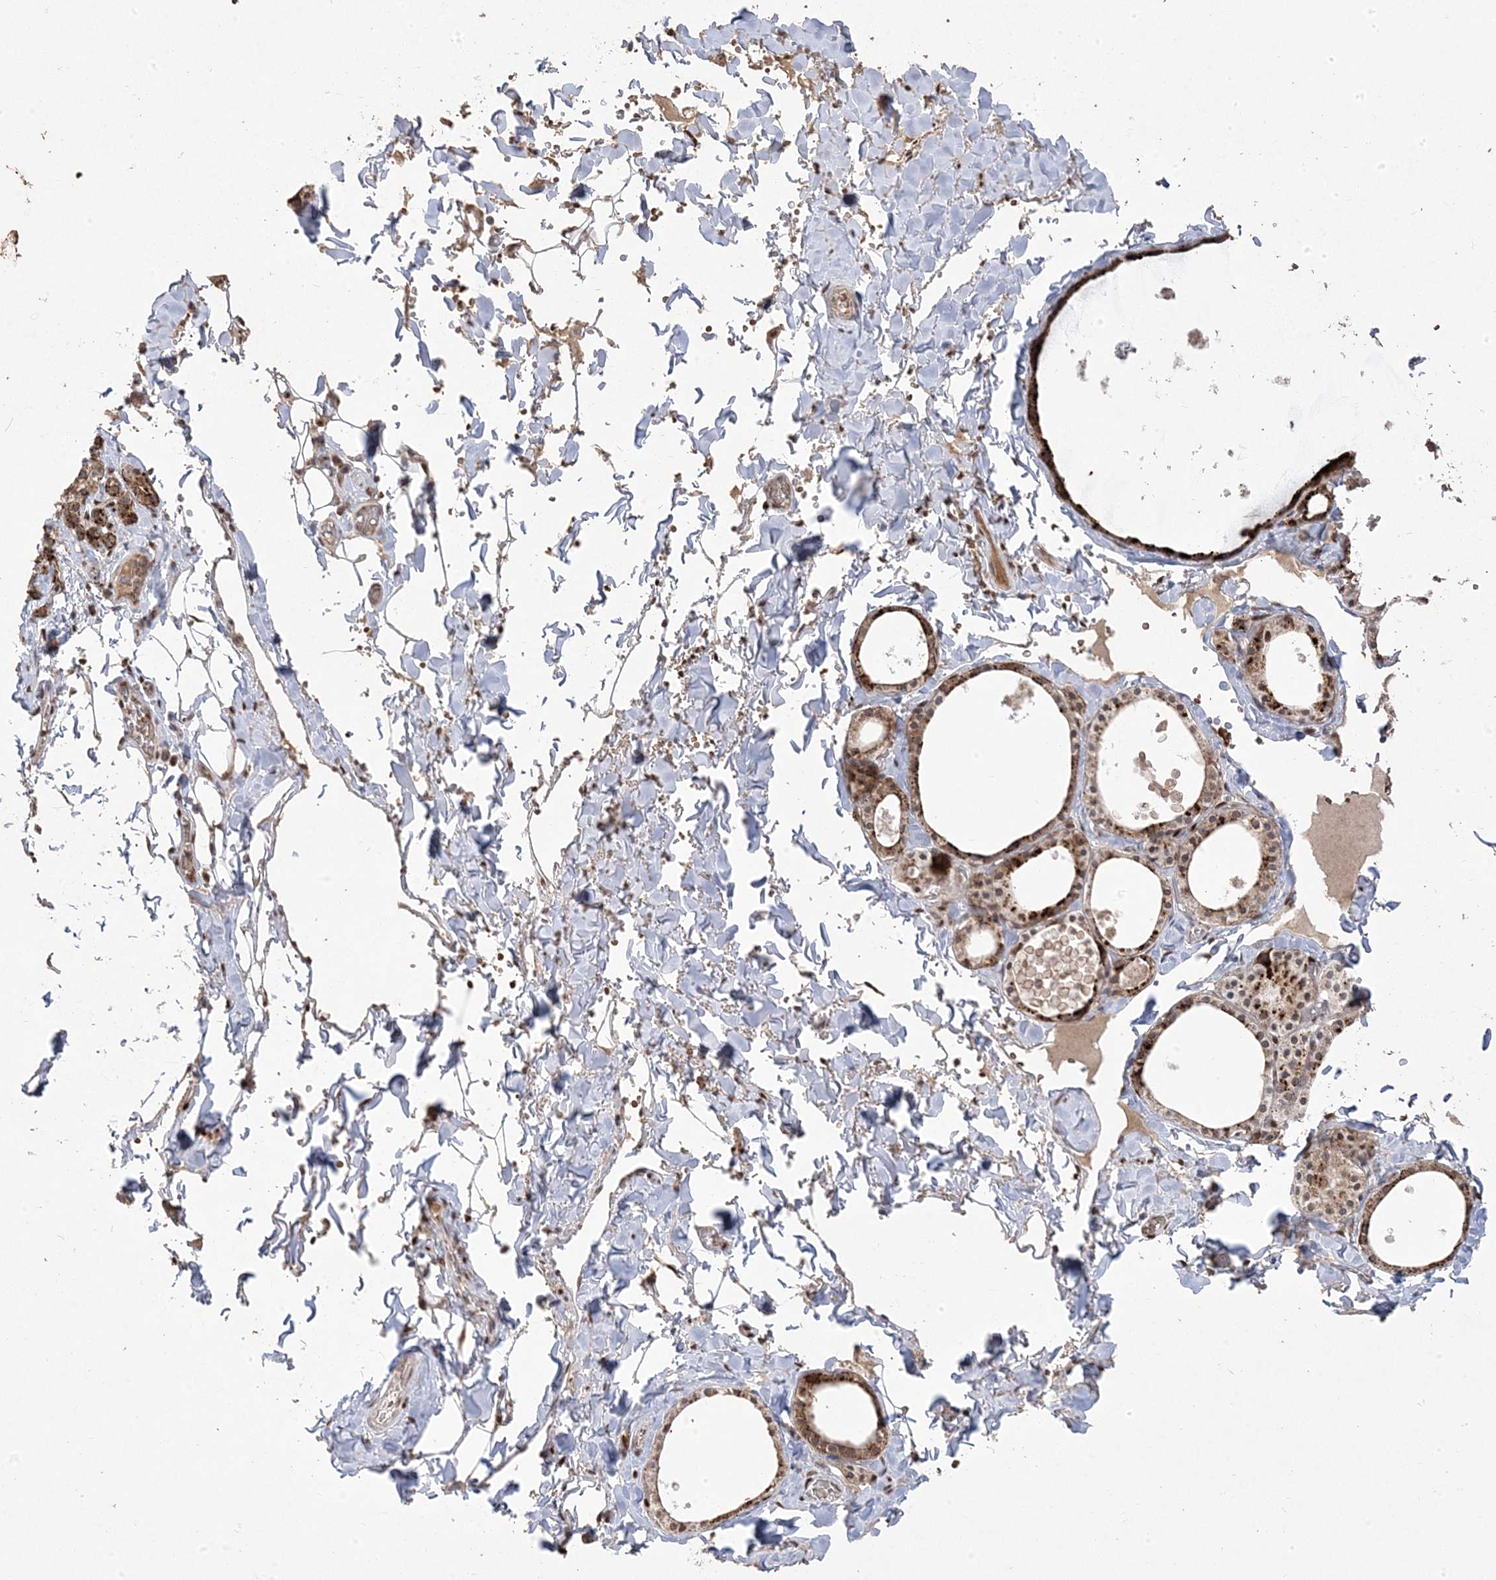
{"staining": {"intensity": "strong", "quantity": ">75%", "location": "cytoplasmic/membranous"}, "tissue": "thyroid gland", "cell_type": "Glandular cells", "image_type": "normal", "snomed": [{"axis": "morphology", "description": "Normal tissue, NOS"}, {"axis": "topography", "description": "Thyroid gland"}], "caption": "Immunohistochemistry (IHC) of unremarkable human thyroid gland demonstrates high levels of strong cytoplasmic/membranous positivity in approximately >75% of glandular cells. (IHC, brightfield microscopy, high magnification).", "gene": "PPOX", "patient": {"sex": "male", "age": 56}}